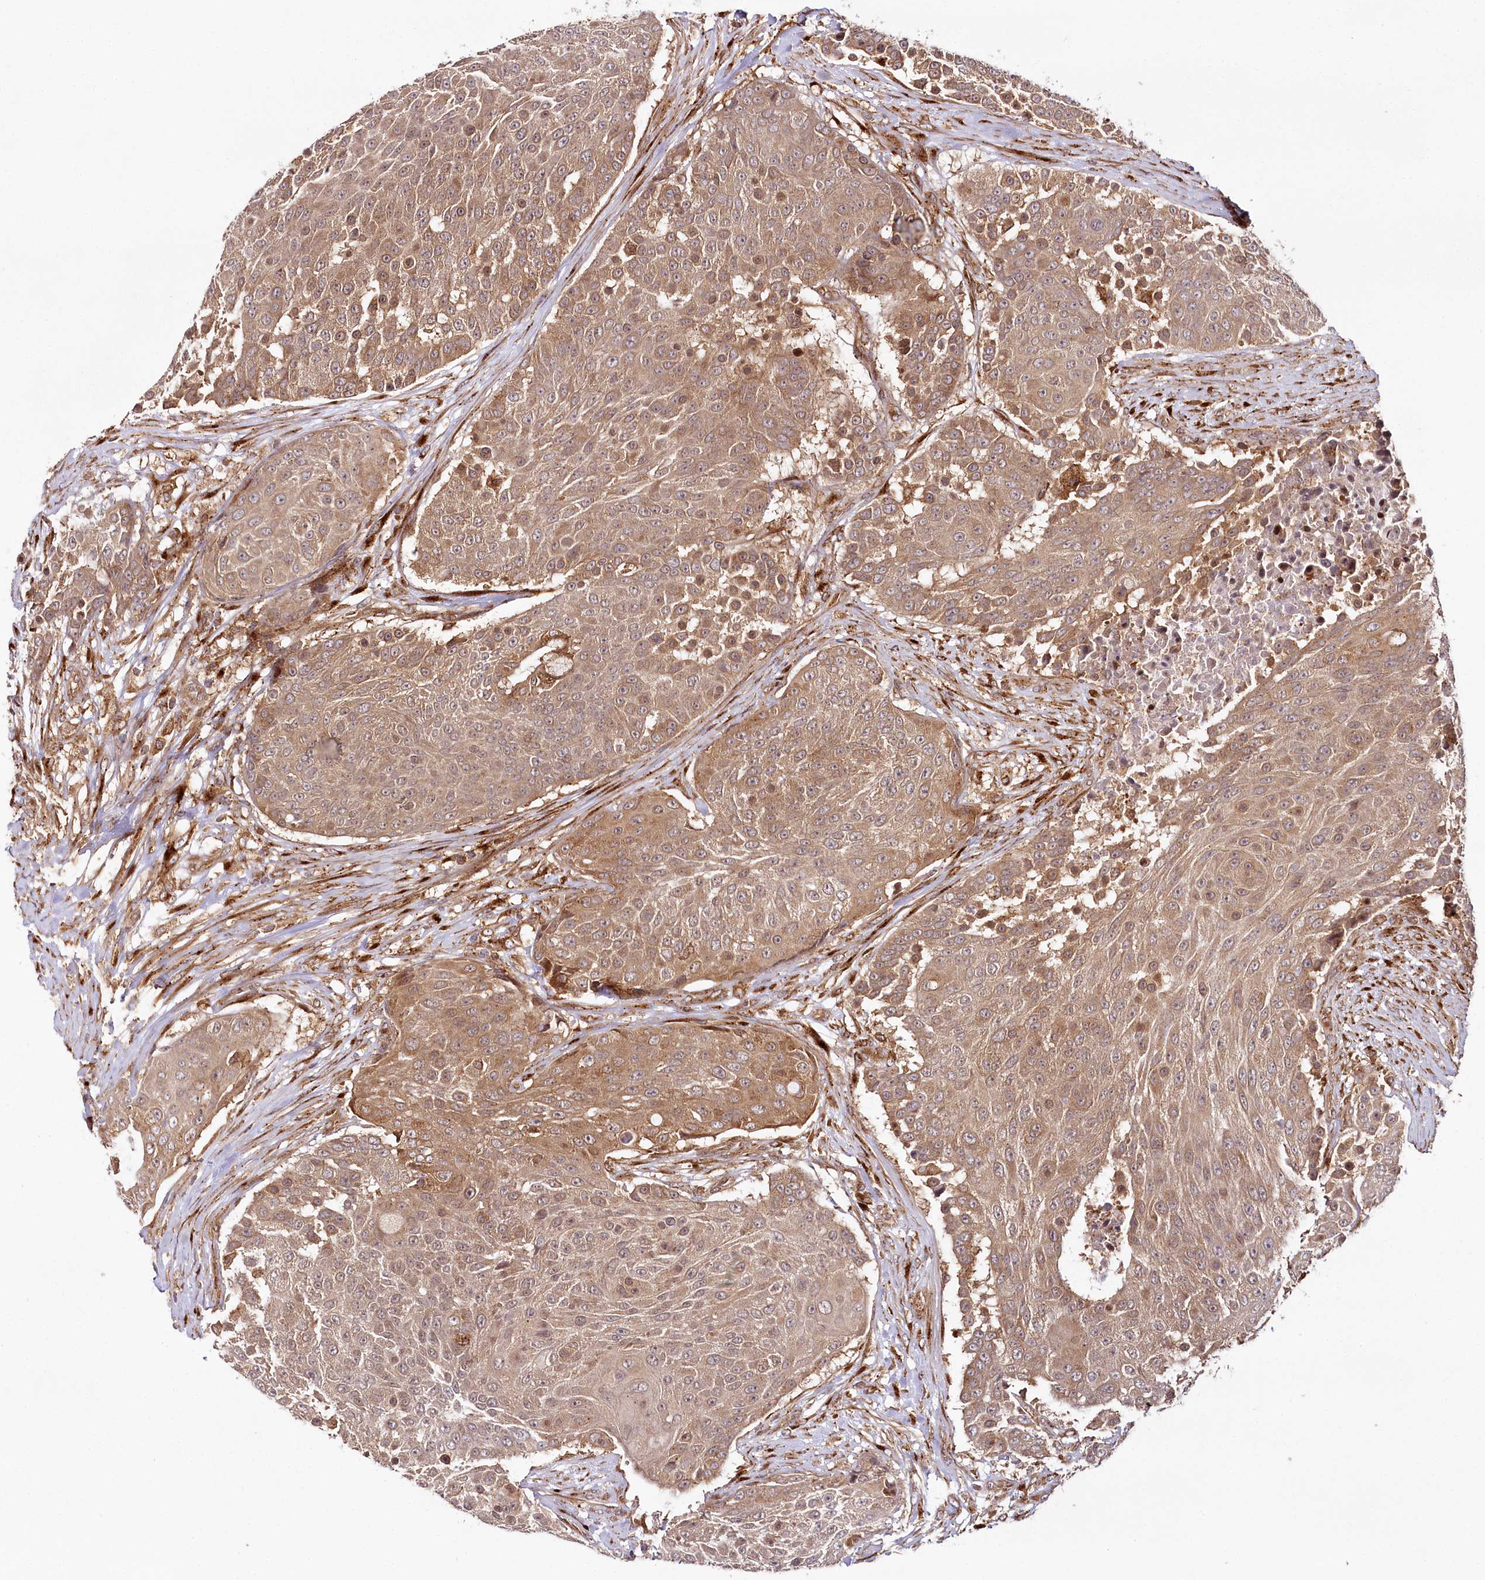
{"staining": {"intensity": "moderate", "quantity": ">75%", "location": "cytoplasmic/membranous"}, "tissue": "urothelial cancer", "cell_type": "Tumor cells", "image_type": "cancer", "snomed": [{"axis": "morphology", "description": "Urothelial carcinoma, High grade"}, {"axis": "topography", "description": "Urinary bladder"}], "caption": "High-grade urothelial carcinoma stained with IHC demonstrates moderate cytoplasmic/membranous expression in approximately >75% of tumor cells. (DAB (3,3'-diaminobenzidine) IHC, brown staining for protein, blue staining for nuclei).", "gene": "COPG1", "patient": {"sex": "female", "age": 63}}